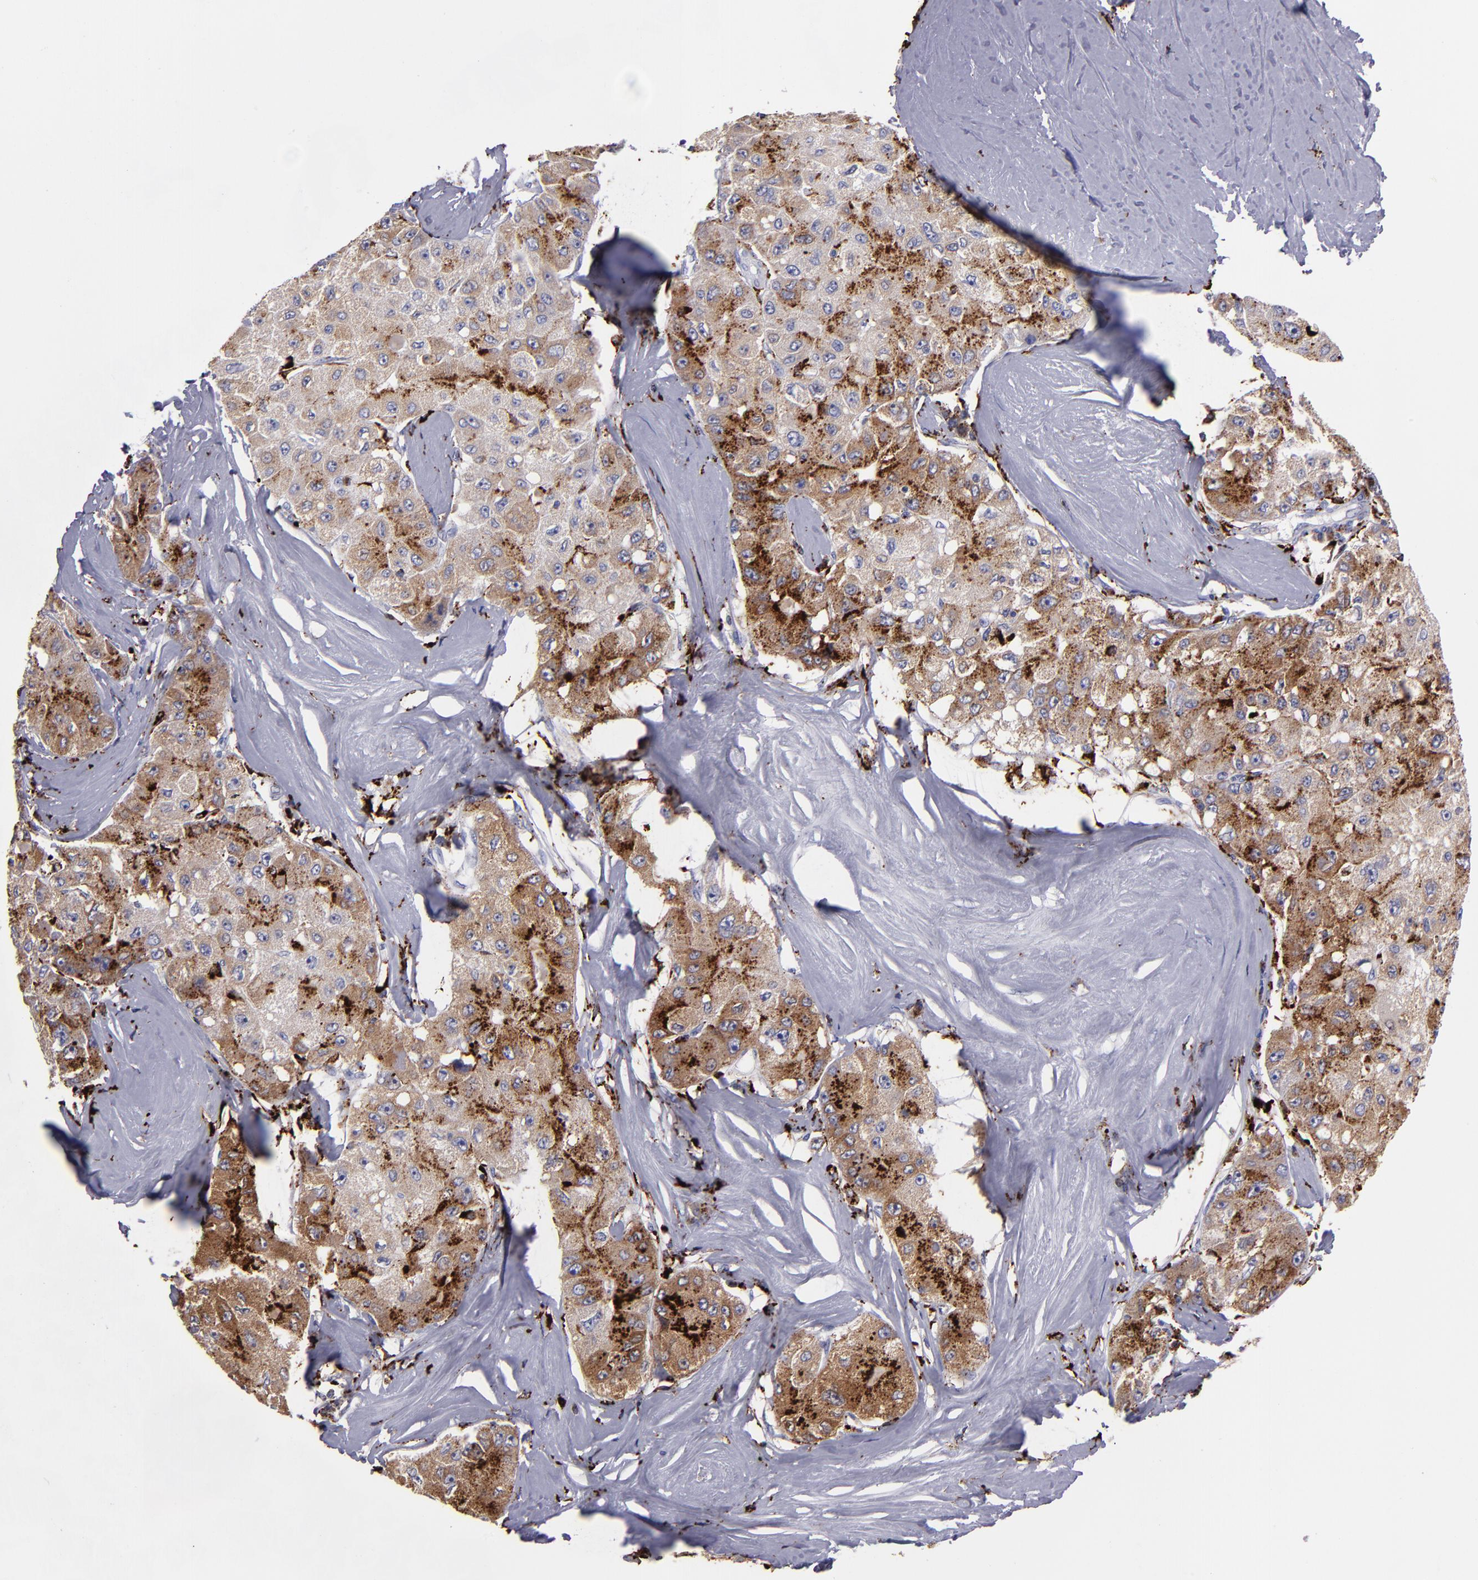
{"staining": {"intensity": "moderate", "quantity": ">75%", "location": "cytoplasmic/membranous"}, "tissue": "liver cancer", "cell_type": "Tumor cells", "image_type": "cancer", "snomed": [{"axis": "morphology", "description": "Carcinoma, Hepatocellular, NOS"}, {"axis": "topography", "description": "Liver"}], "caption": "A high-resolution histopathology image shows immunohistochemistry (IHC) staining of liver cancer, which shows moderate cytoplasmic/membranous expression in approximately >75% of tumor cells.", "gene": "CTSS", "patient": {"sex": "male", "age": 80}}